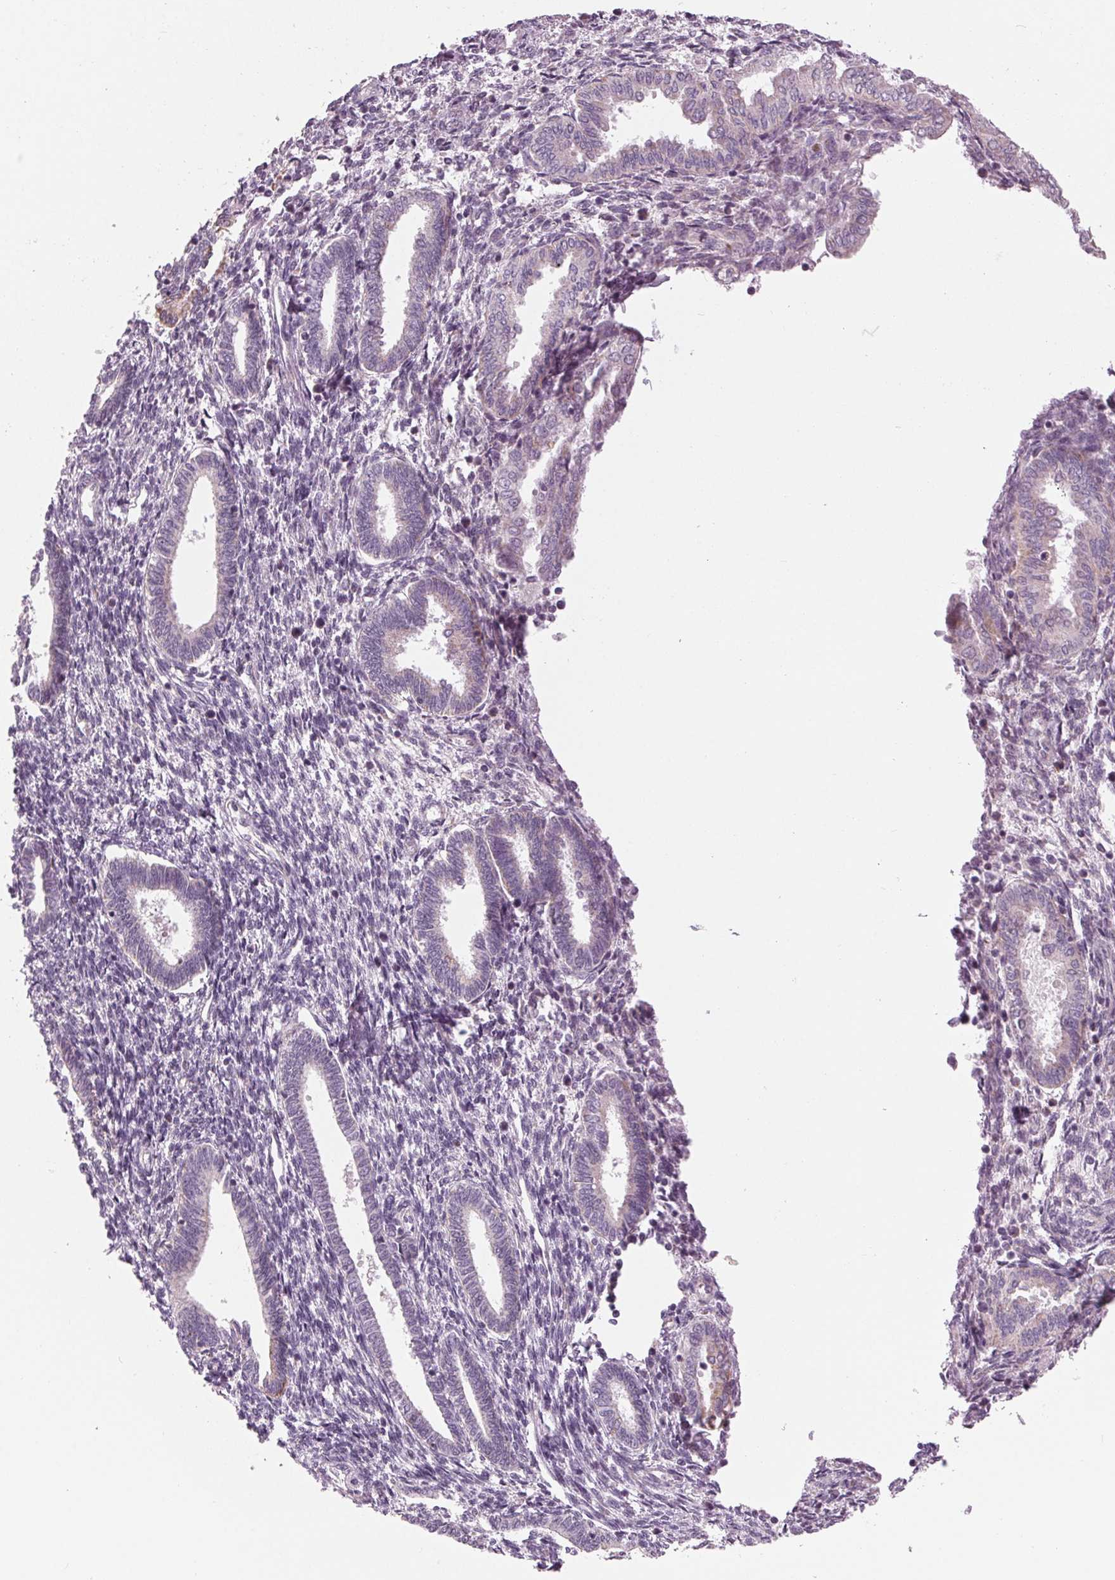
{"staining": {"intensity": "negative", "quantity": "none", "location": "none"}, "tissue": "endometrium", "cell_type": "Cells in endometrial stroma", "image_type": "normal", "snomed": [{"axis": "morphology", "description": "Normal tissue, NOS"}, {"axis": "topography", "description": "Endometrium"}], "caption": "Immunohistochemical staining of benign endometrium displays no significant staining in cells in endometrial stroma. (Immunohistochemistry, brightfield microscopy, high magnification).", "gene": "SAMD4A", "patient": {"sex": "female", "age": 42}}